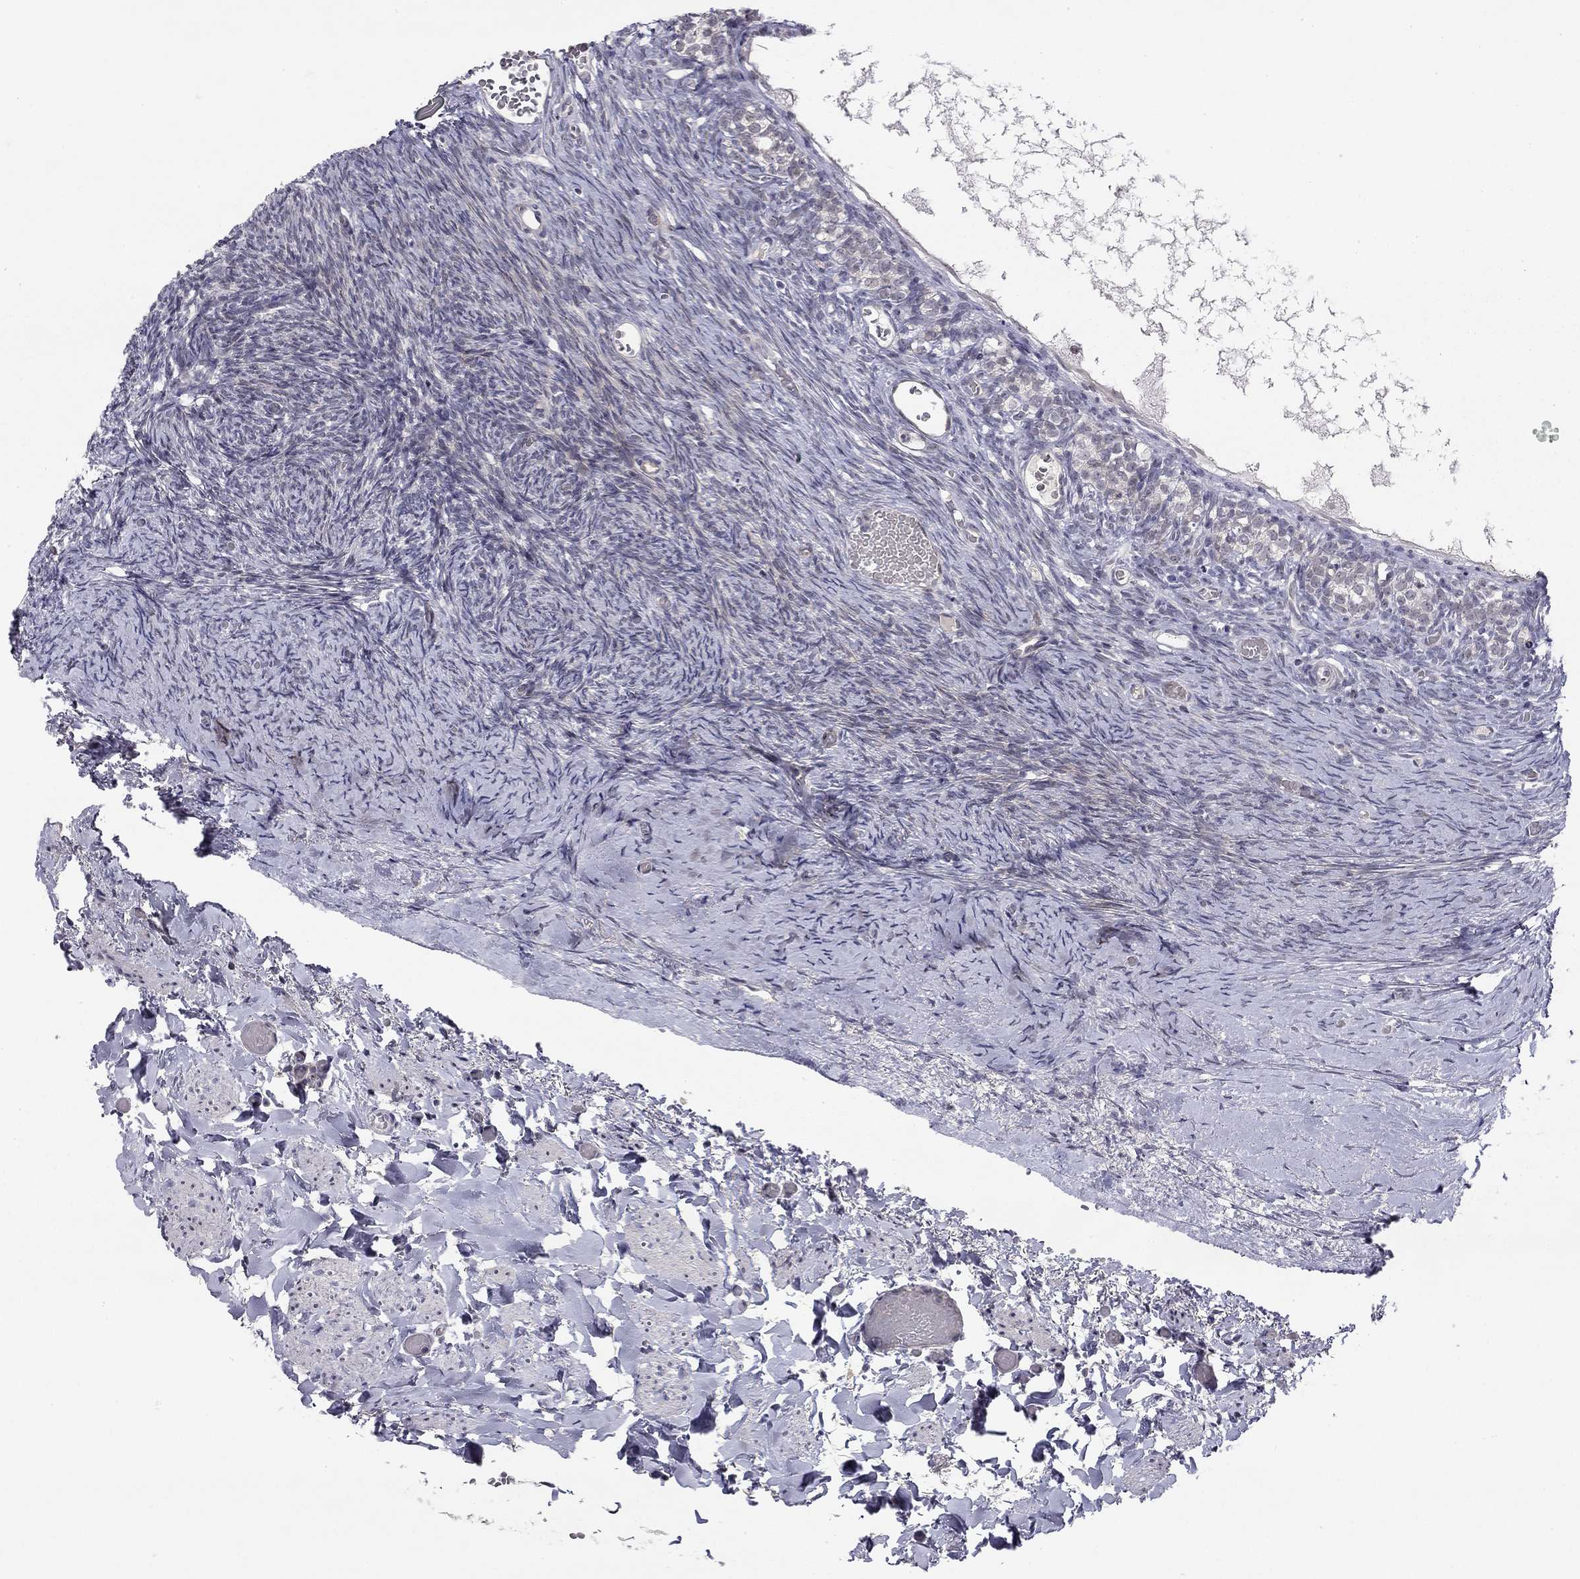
{"staining": {"intensity": "negative", "quantity": "none", "location": "none"}, "tissue": "ovary", "cell_type": "Follicle cells", "image_type": "normal", "snomed": [{"axis": "morphology", "description": "Normal tissue, NOS"}, {"axis": "topography", "description": "Ovary"}], "caption": "Image shows no significant protein expression in follicle cells of normal ovary. (DAB (3,3'-diaminobenzidine) IHC with hematoxylin counter stain).", "gene": "STXBP6", "patient": {"sex": "female", "age": 39}}